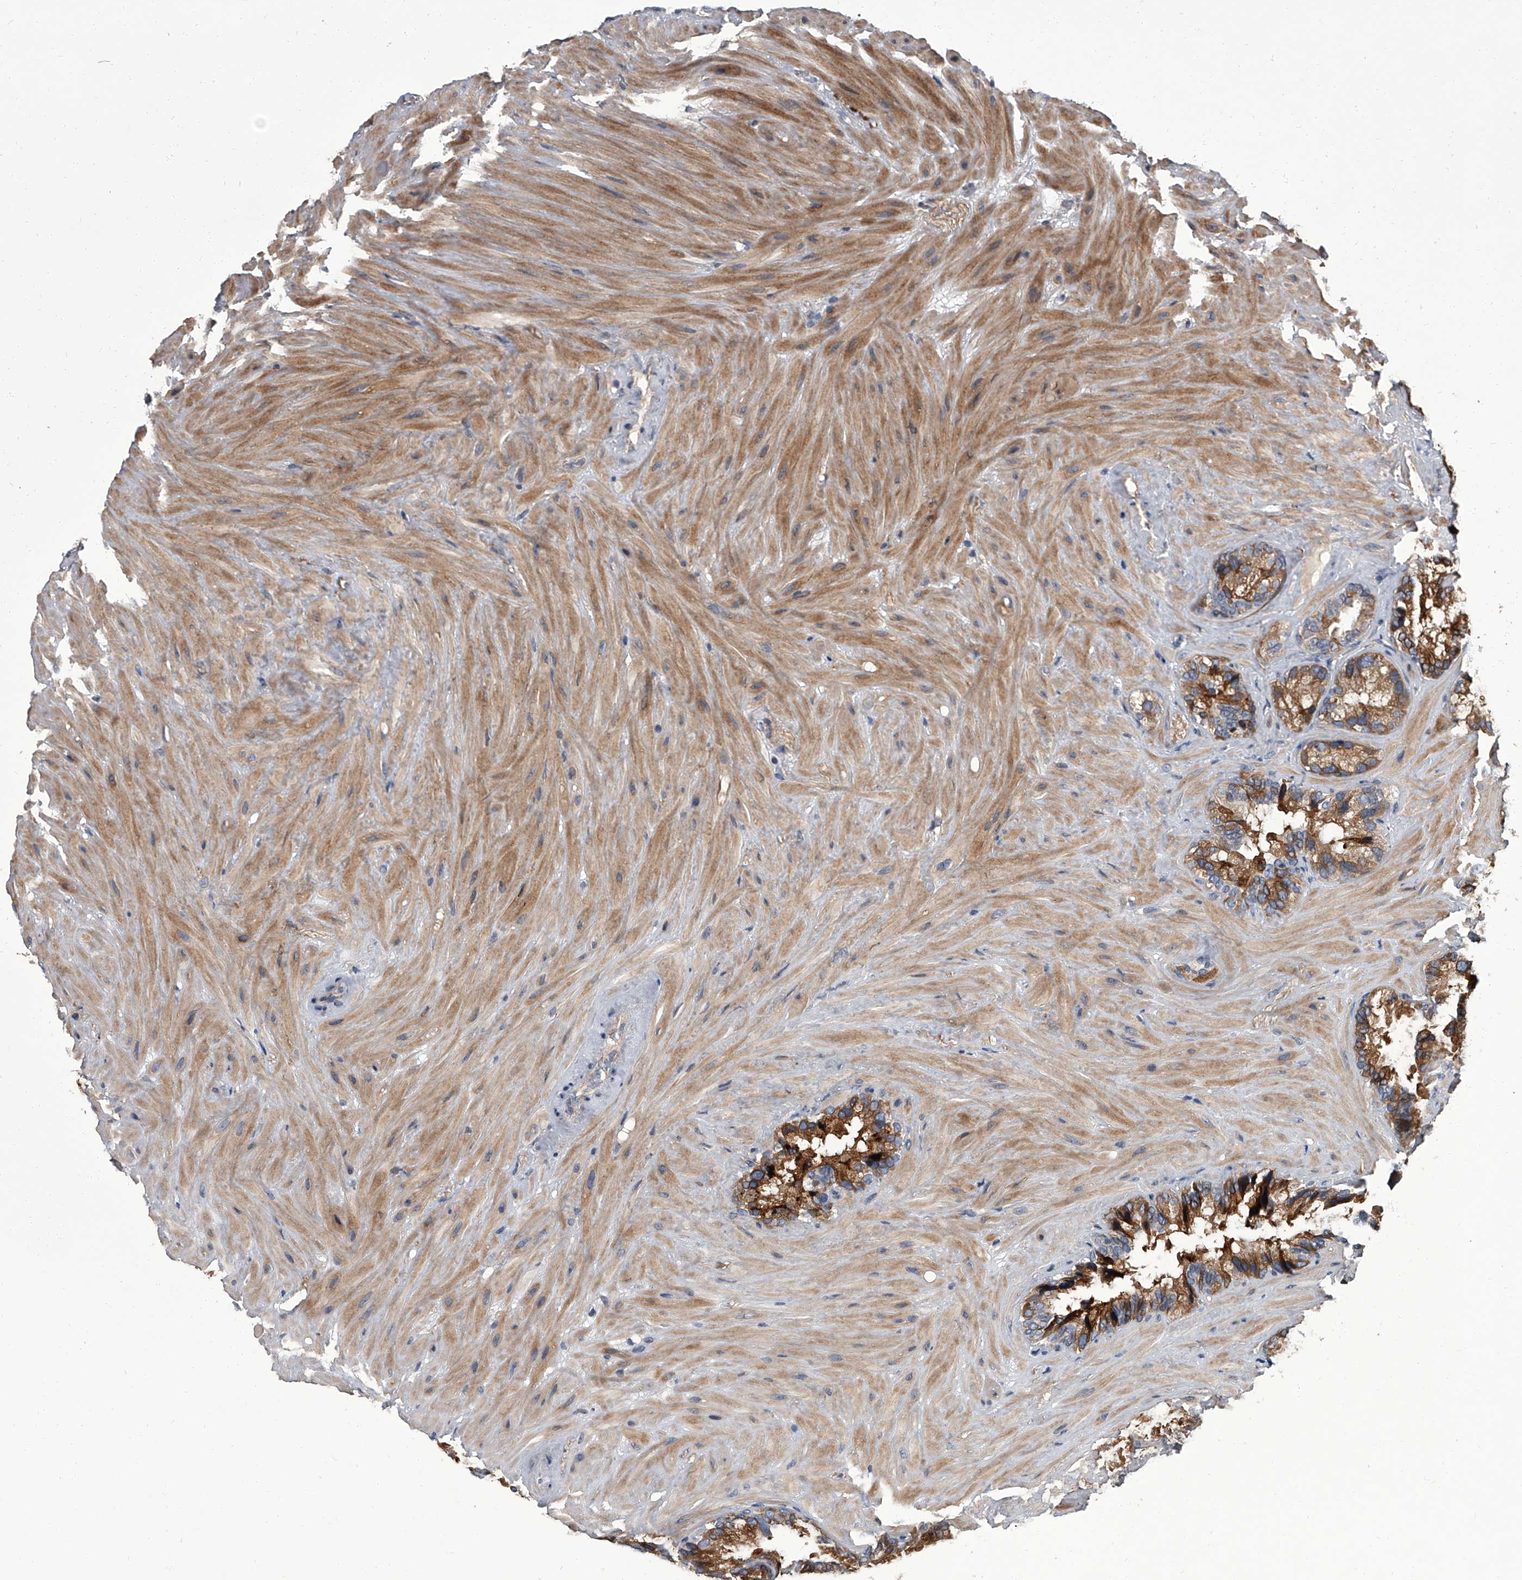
{"staining": {"intensity": "strong", "quantity": ">75%", "location": "cytoplasmic/membranous"}, "tissue": "seminal vesicle", "cell_type": "Glandular cells", "image_type": "normal", "snomed": [{"axis": "morphology", "description": "Normal tissue, NOS"}, {"axis": "topography", "description": "Prostate"}, {"axis": "topography", "description": "Seminal veicle"}], "caption": "Approximately >75% of glandular cells in normal human seminal vesicle show strong cytoplasmic/membranous protein expression as visualized by brown immunohistochemical staining.", "gene": "SIRT4", "patient": {"sex": "male", "age": 68}}